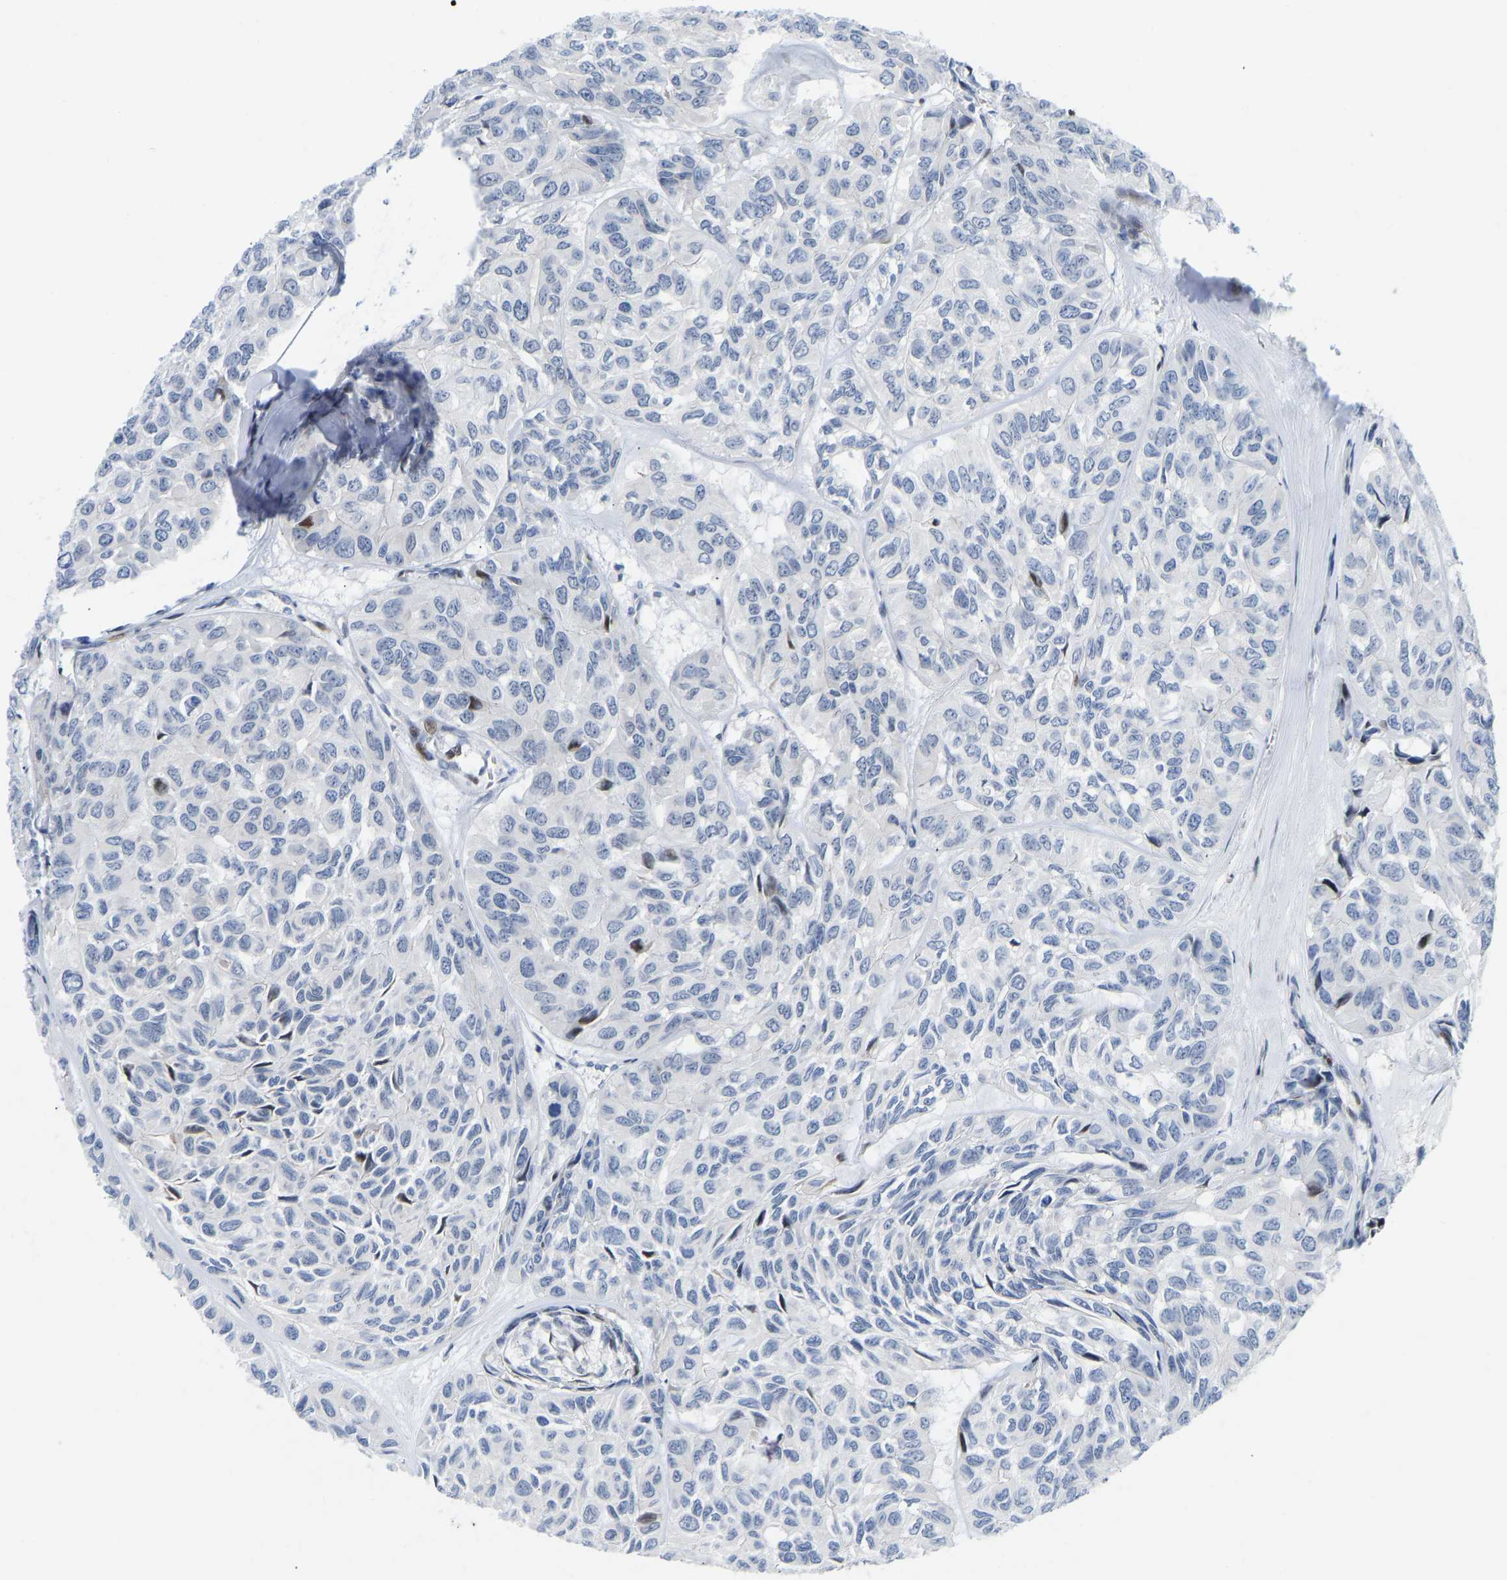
{"staining": {"intensity": "negative", "quantity": "none", "location": "none"}, "tissue": "head and neck cancer", "cell_type": "Tumor cells", "image_type": "cancer", "snomed": [{"axis": "morphology", "description": "Adenocarcinoma, NOS"}, {"axis": "topography", "description": "Salivary gland, NOS"}, {"axis": "topography", "description": "Head-Neck"}], "caption": "This is a histopathology image of IHC staining of head and neck adenocarcinoma, which shows no expression in tumor cells.", "gene": "HDAC5", "patient": {"sex": "female", "age": 76}}